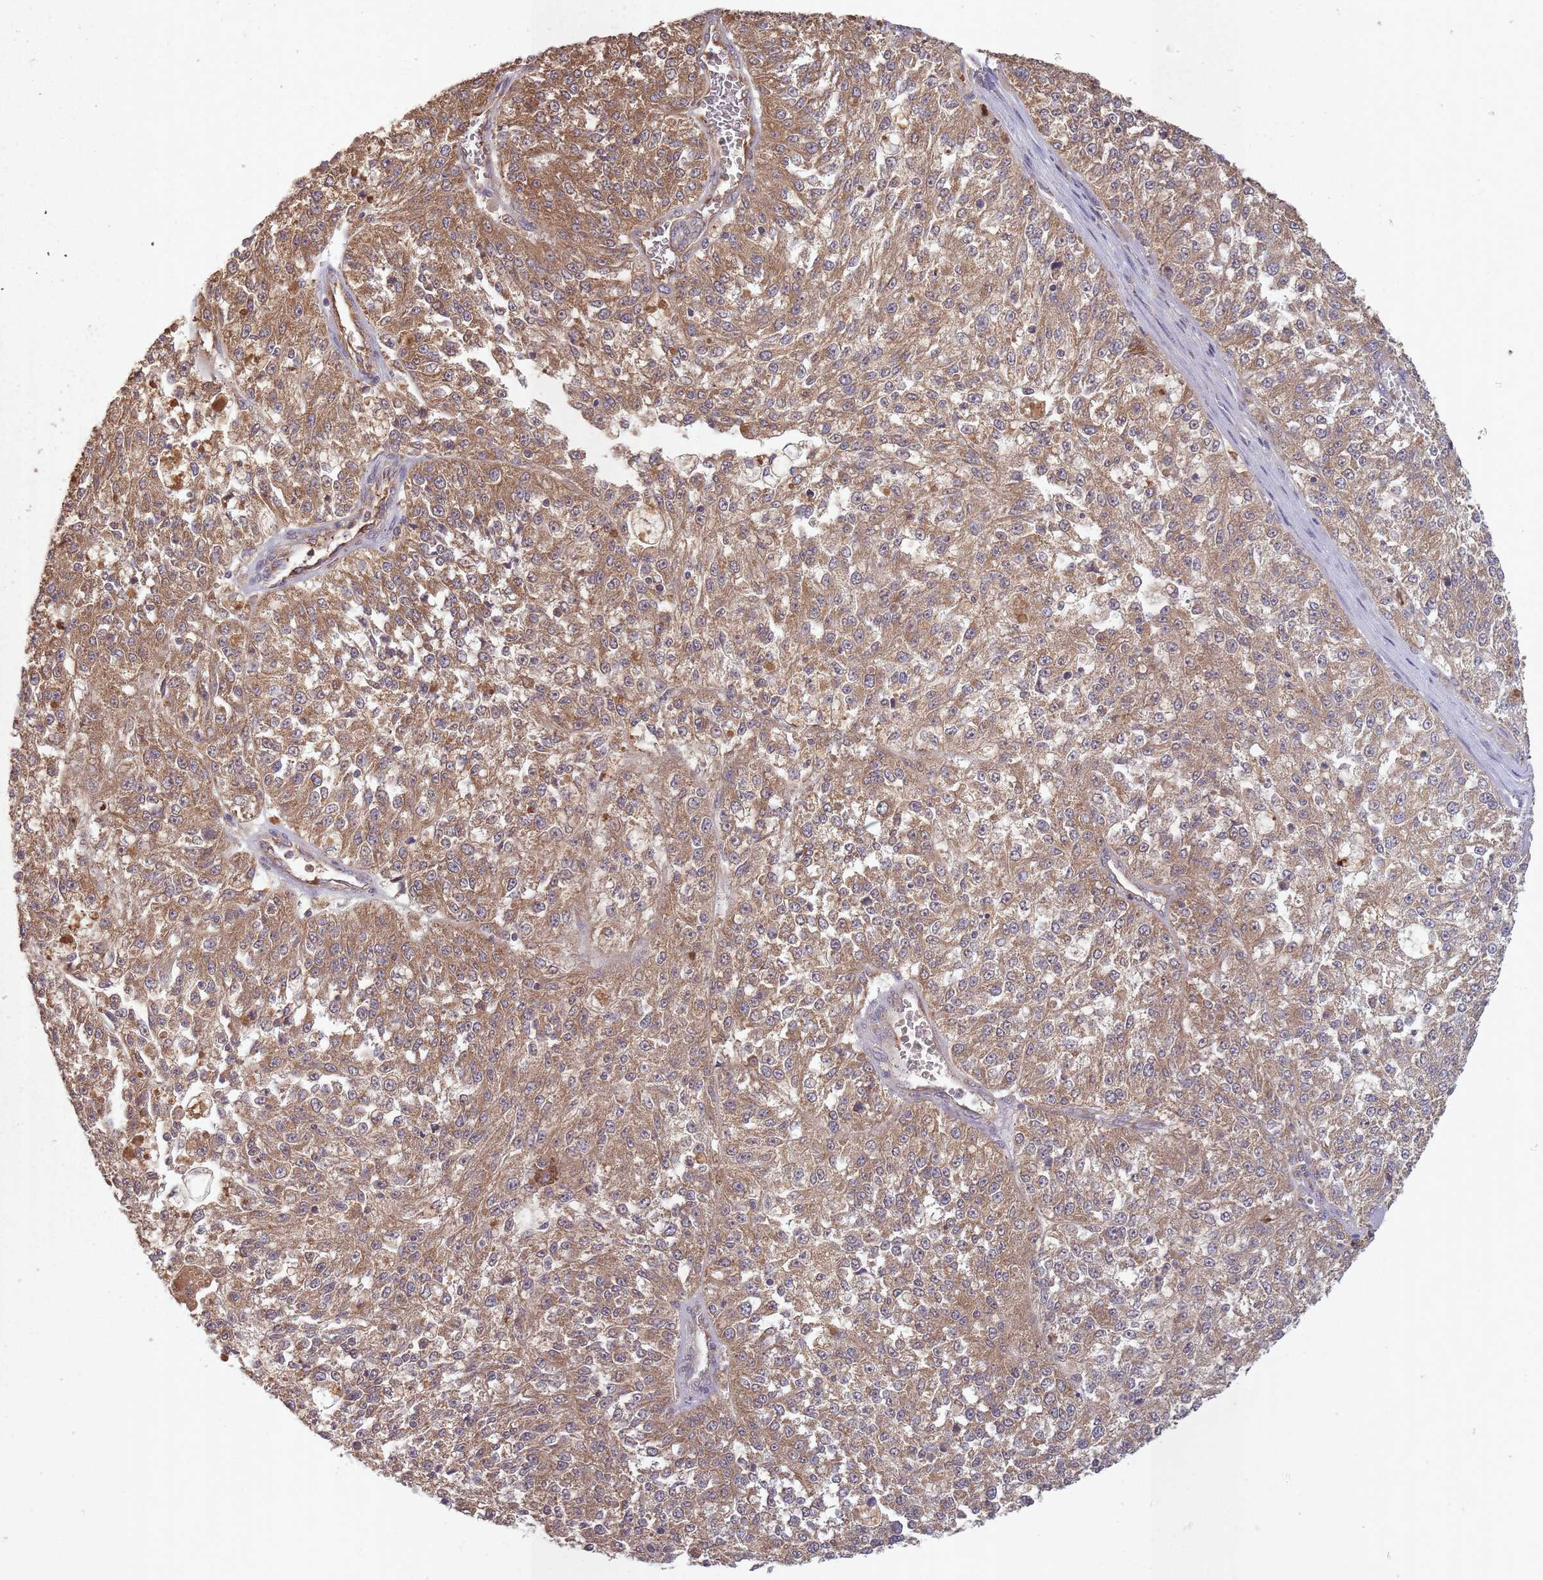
{"staining": {"intensity": "moderate", "quantity": ">75%", "location": "cytoplasmic/membranous"}, "tissue": "melanoma", "cell_type": "Tumor cells", "image_type": "cancer", "snomed": [{"axis": "morphology", "description": "Malignant melanoma, NOS"}, {"axis": "topography", "description": "Skin"}], "caption": "This is a photomicrograph of immunohistochemistry staining of malignant melanoma, which shows moderate expression in the cytoplasmic/membranous of tumor cells.", "gene": "SANBR", "patient": {"sex": "female", "age": 64}}